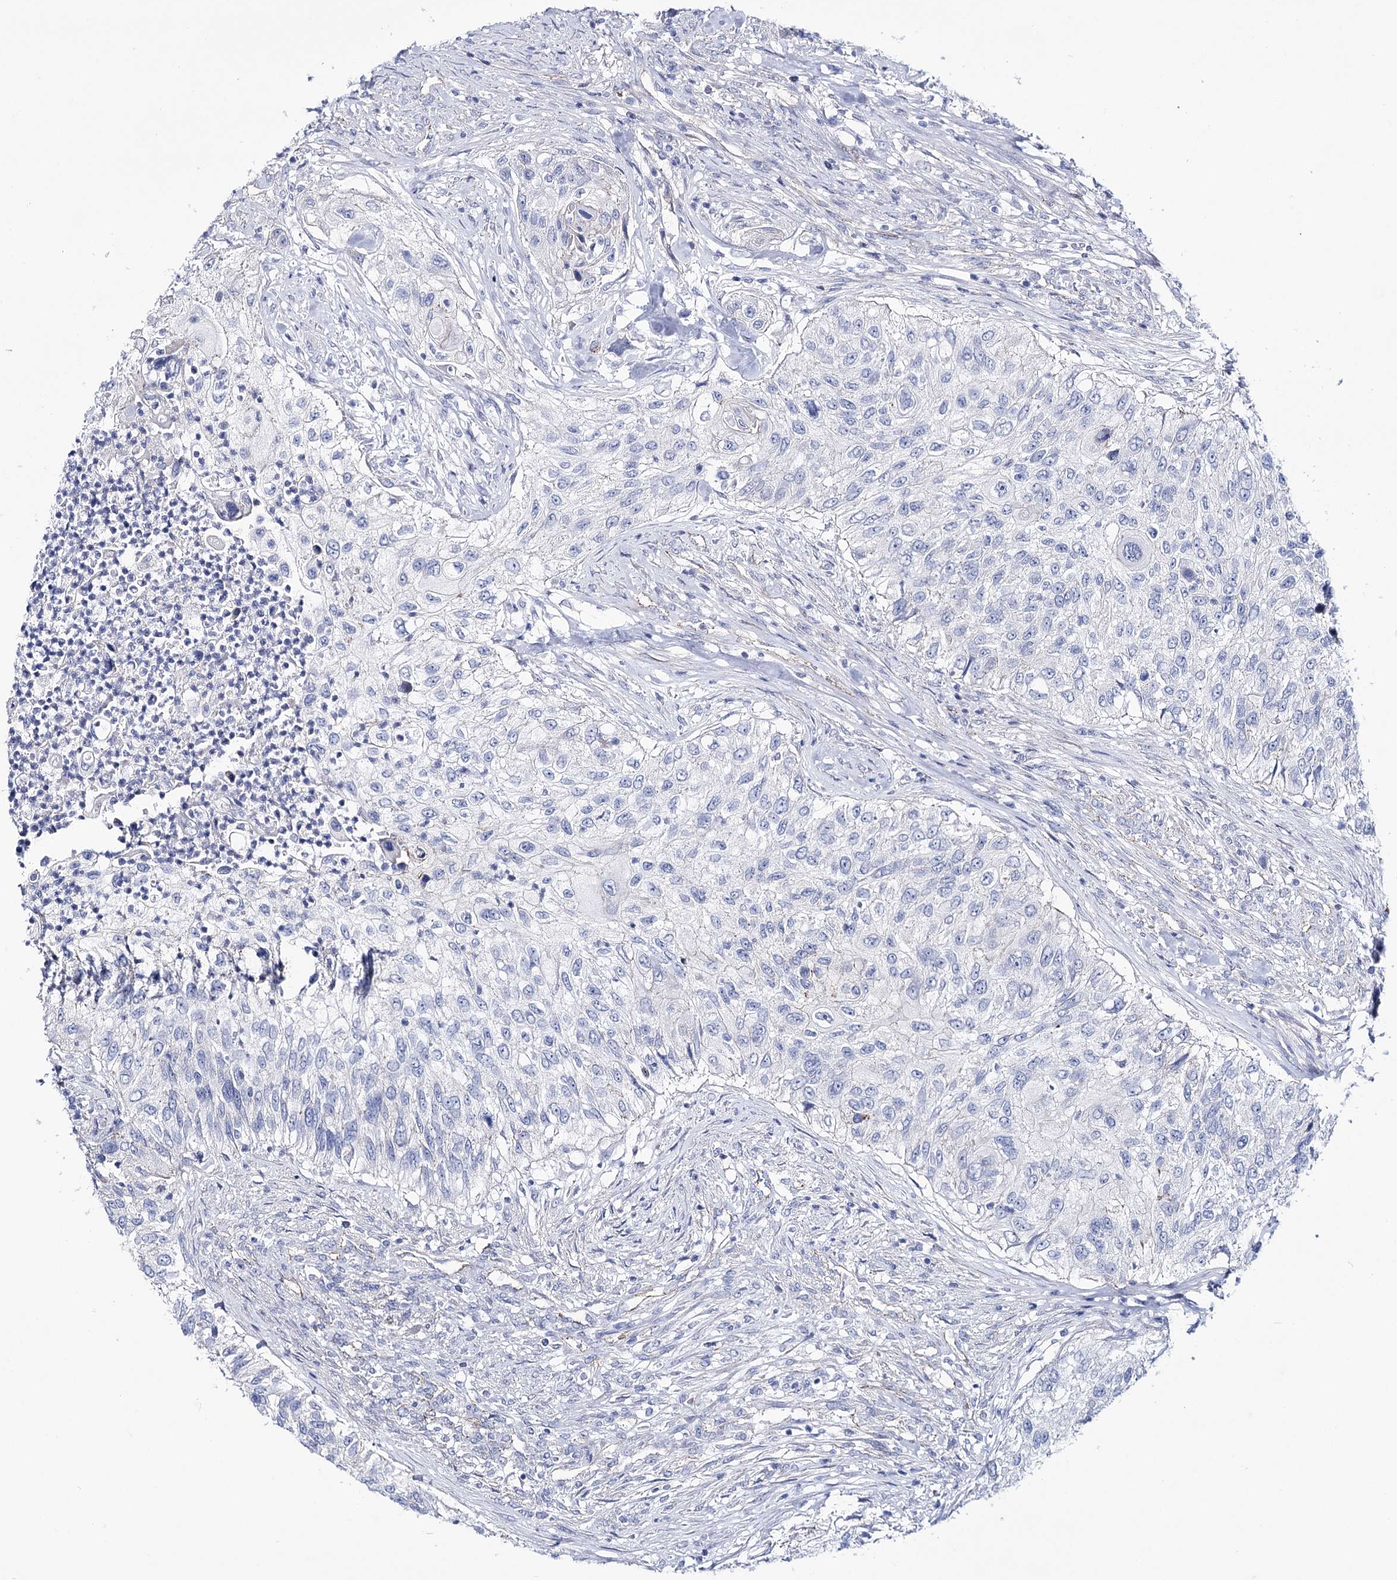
{"staining": {"intensity": "negative", "quantity": "none", "location": "none"}, "tissue": "urothelial cancer", "cell_type": "Tumor cells", "image_type": "cancer", "snomed": [{"axis": "morphology", "description": "Urothelial carcinoma, High grade"}, {"axis": "topography", "description": "Urinary bladder"}], "caption": "Protein analysis of high-grade urothelial carcinoma shows no significant expression in tumor cells.", "gene": "NRAP", "patient": {"sex": "female", "age": 60}}